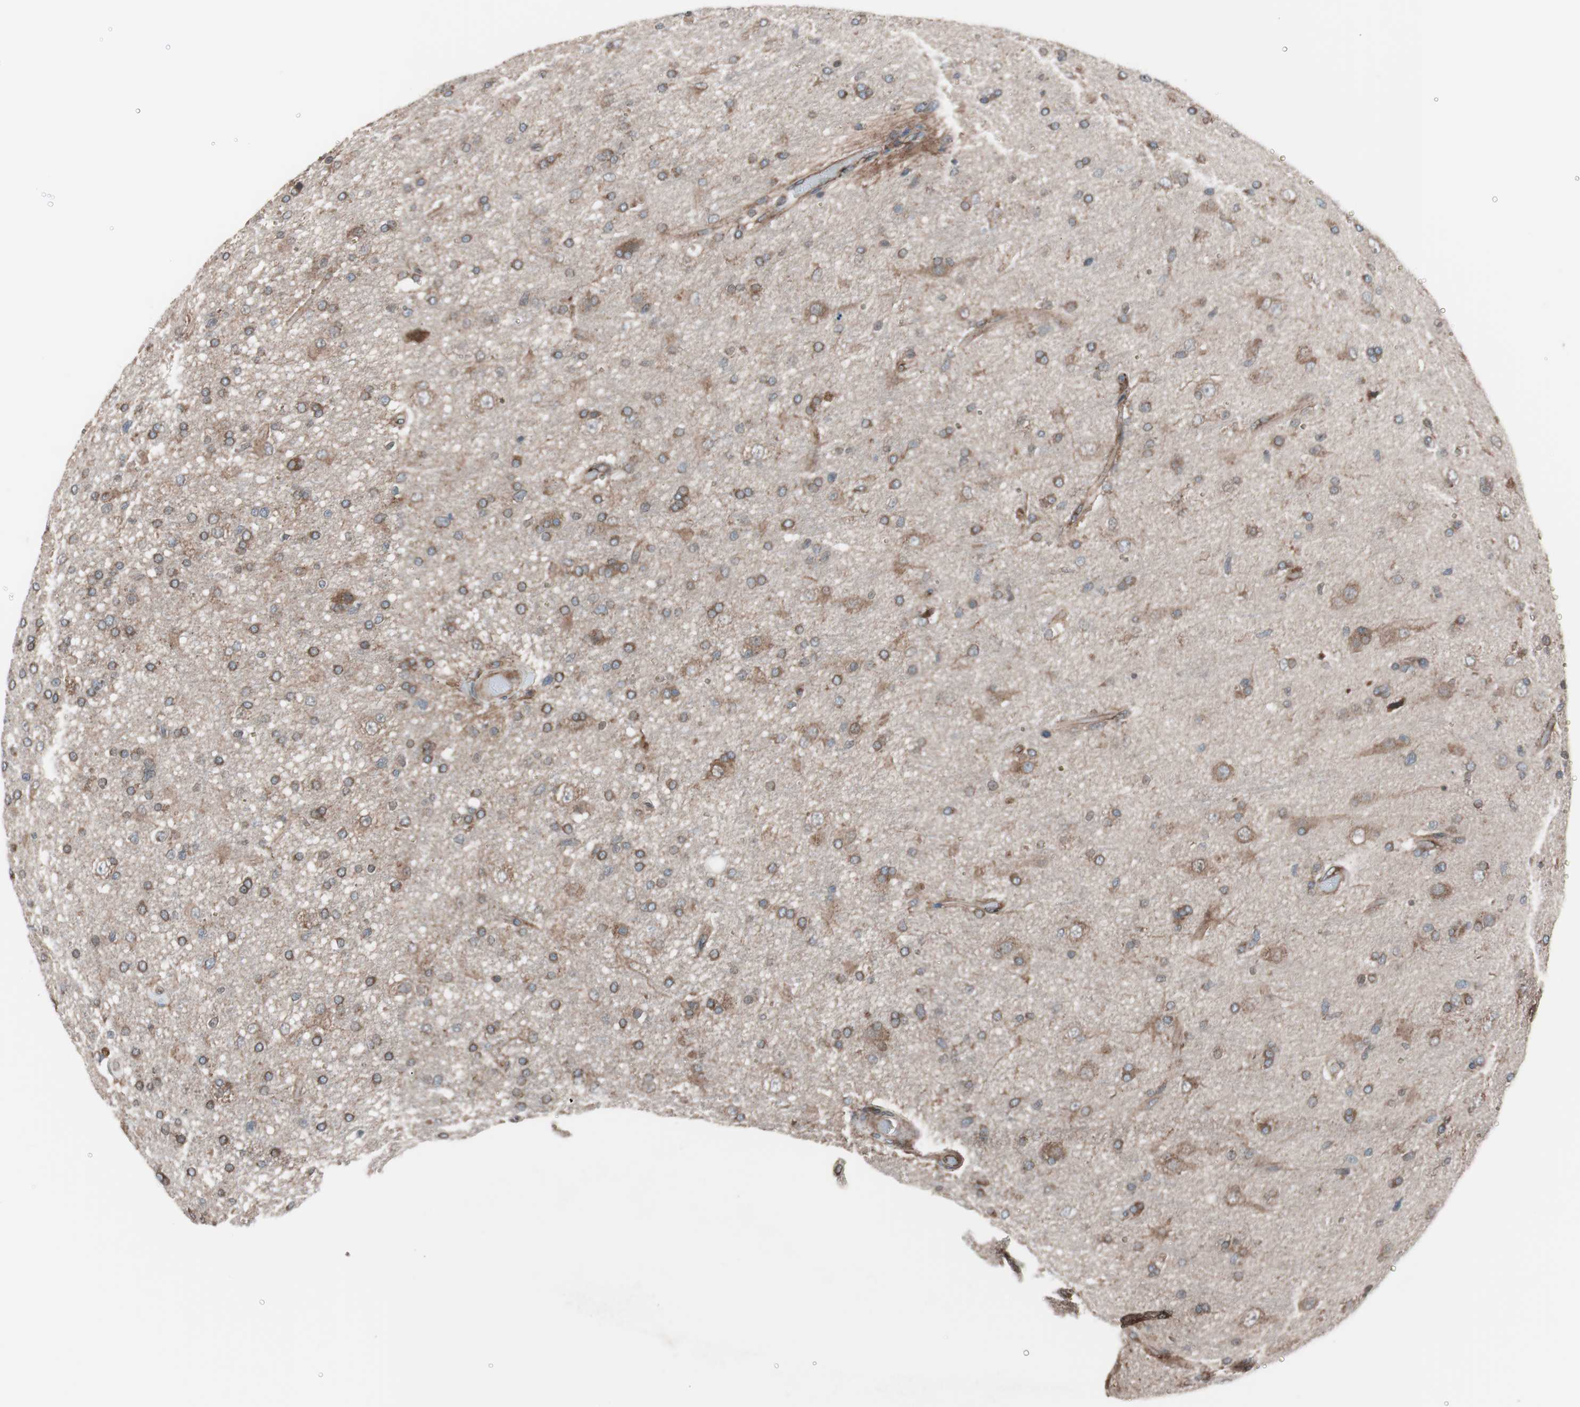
{"staining": {"intensity": "moderate", "quantity": "25%-75%", "location": "cytoplasmic/membranous"}, "tissue": "glioma", "cell_type": "Tumor cells", "image_type": "cancer", "snomed": [{"axis": "morphology", "description": "Glioma, malignant, High grade"}, {"axis": "topography", "description": "Brain"}], "caption": "Glioma stained with a protein marker reveals moderate staining in tumor cells.", "gene": "SEC31A", "patient": {"sex": "male", "age": 33}}